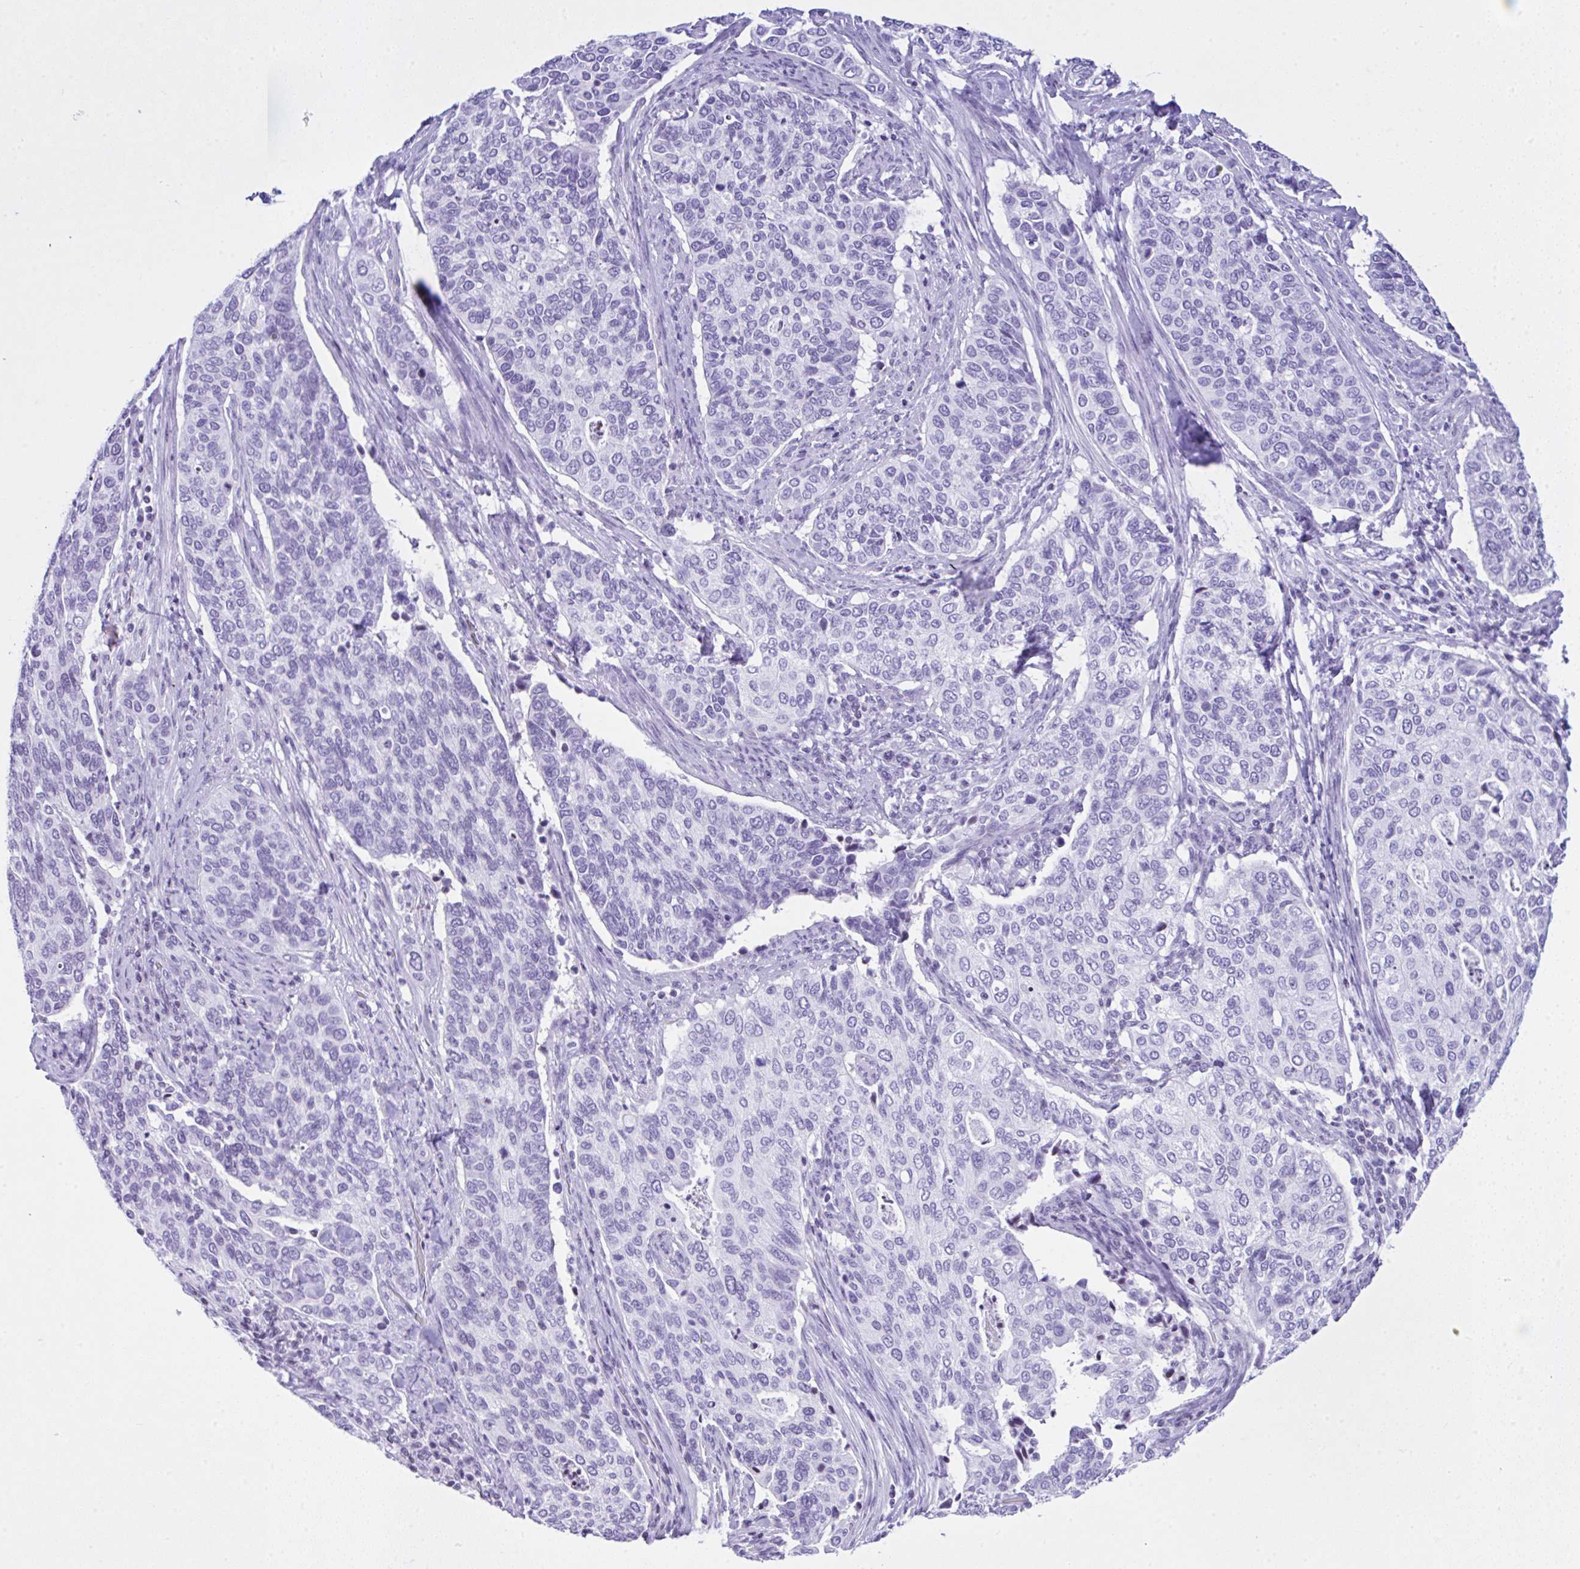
{"staining": {"intensity": "negative", "quantity": "none", "location": "none"}, "tissue": "cervical cancer", "cell_type": "Tumor cells", "image_type": "cancer", "snomed": [{"axis": "morphology", "description": "Squamous cell carcinoma, NOS"}, {"axis": "topography", "description": "Cervix"}], "caption": "There is no significant positivity in tumor cells of cervical squamous cell carcinoma.", "gene": "KRT27", "patient": {"sex": "female", "age": 38}}